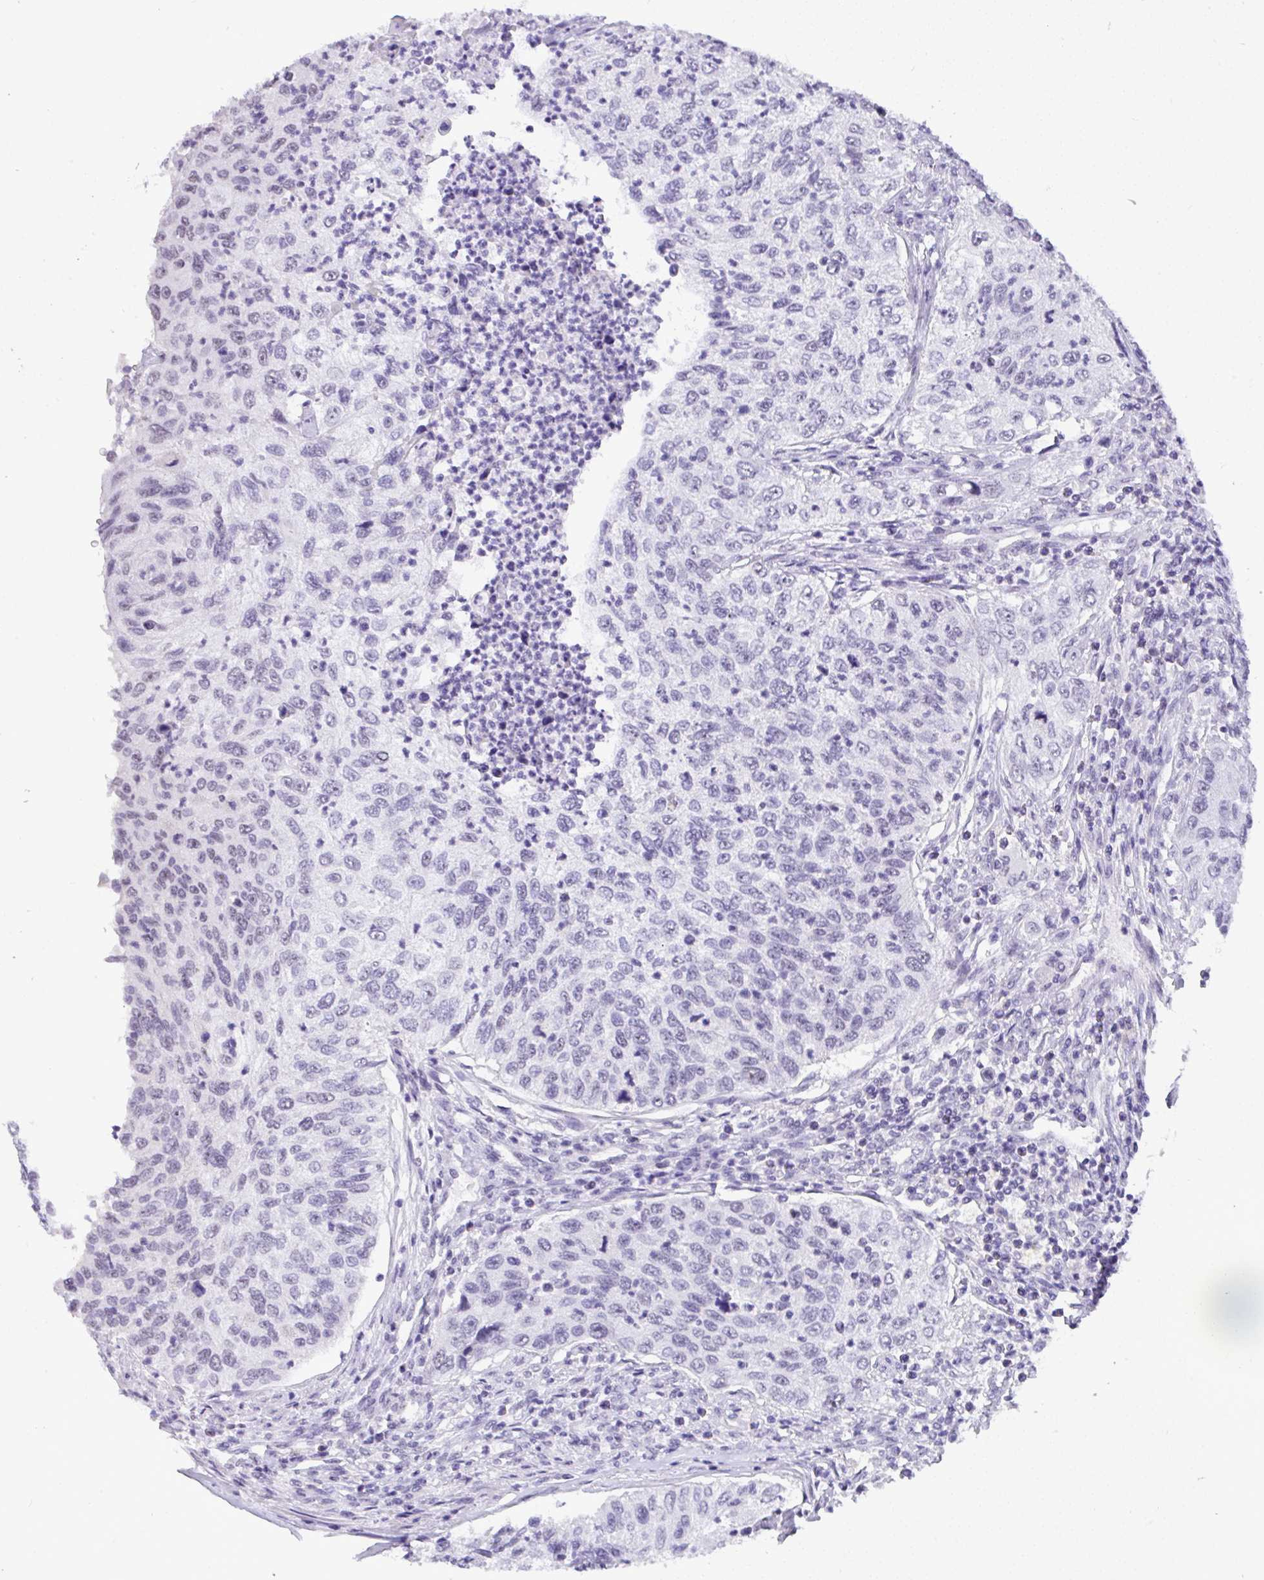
{"staining": {"intensity": "negative", "quantity": "none", "location": "none"}, "tissue": "urothelial cancer", "cell_type": "Tumor cells", "image_type": "cancer", "snomed": [{"axis": "morphology", "description": "Urothelial carcinoma, High grade"}, {"axis": "topography", "description": "Urinary bladder"}], "caption": "Human urothelial carcinoma (high-grade) stained for a protein using immunohistochemistry (IHC) shows no staining in tumor cells.", "gene": "YBX2", "patient": {"sex": "female", "age": 60}}